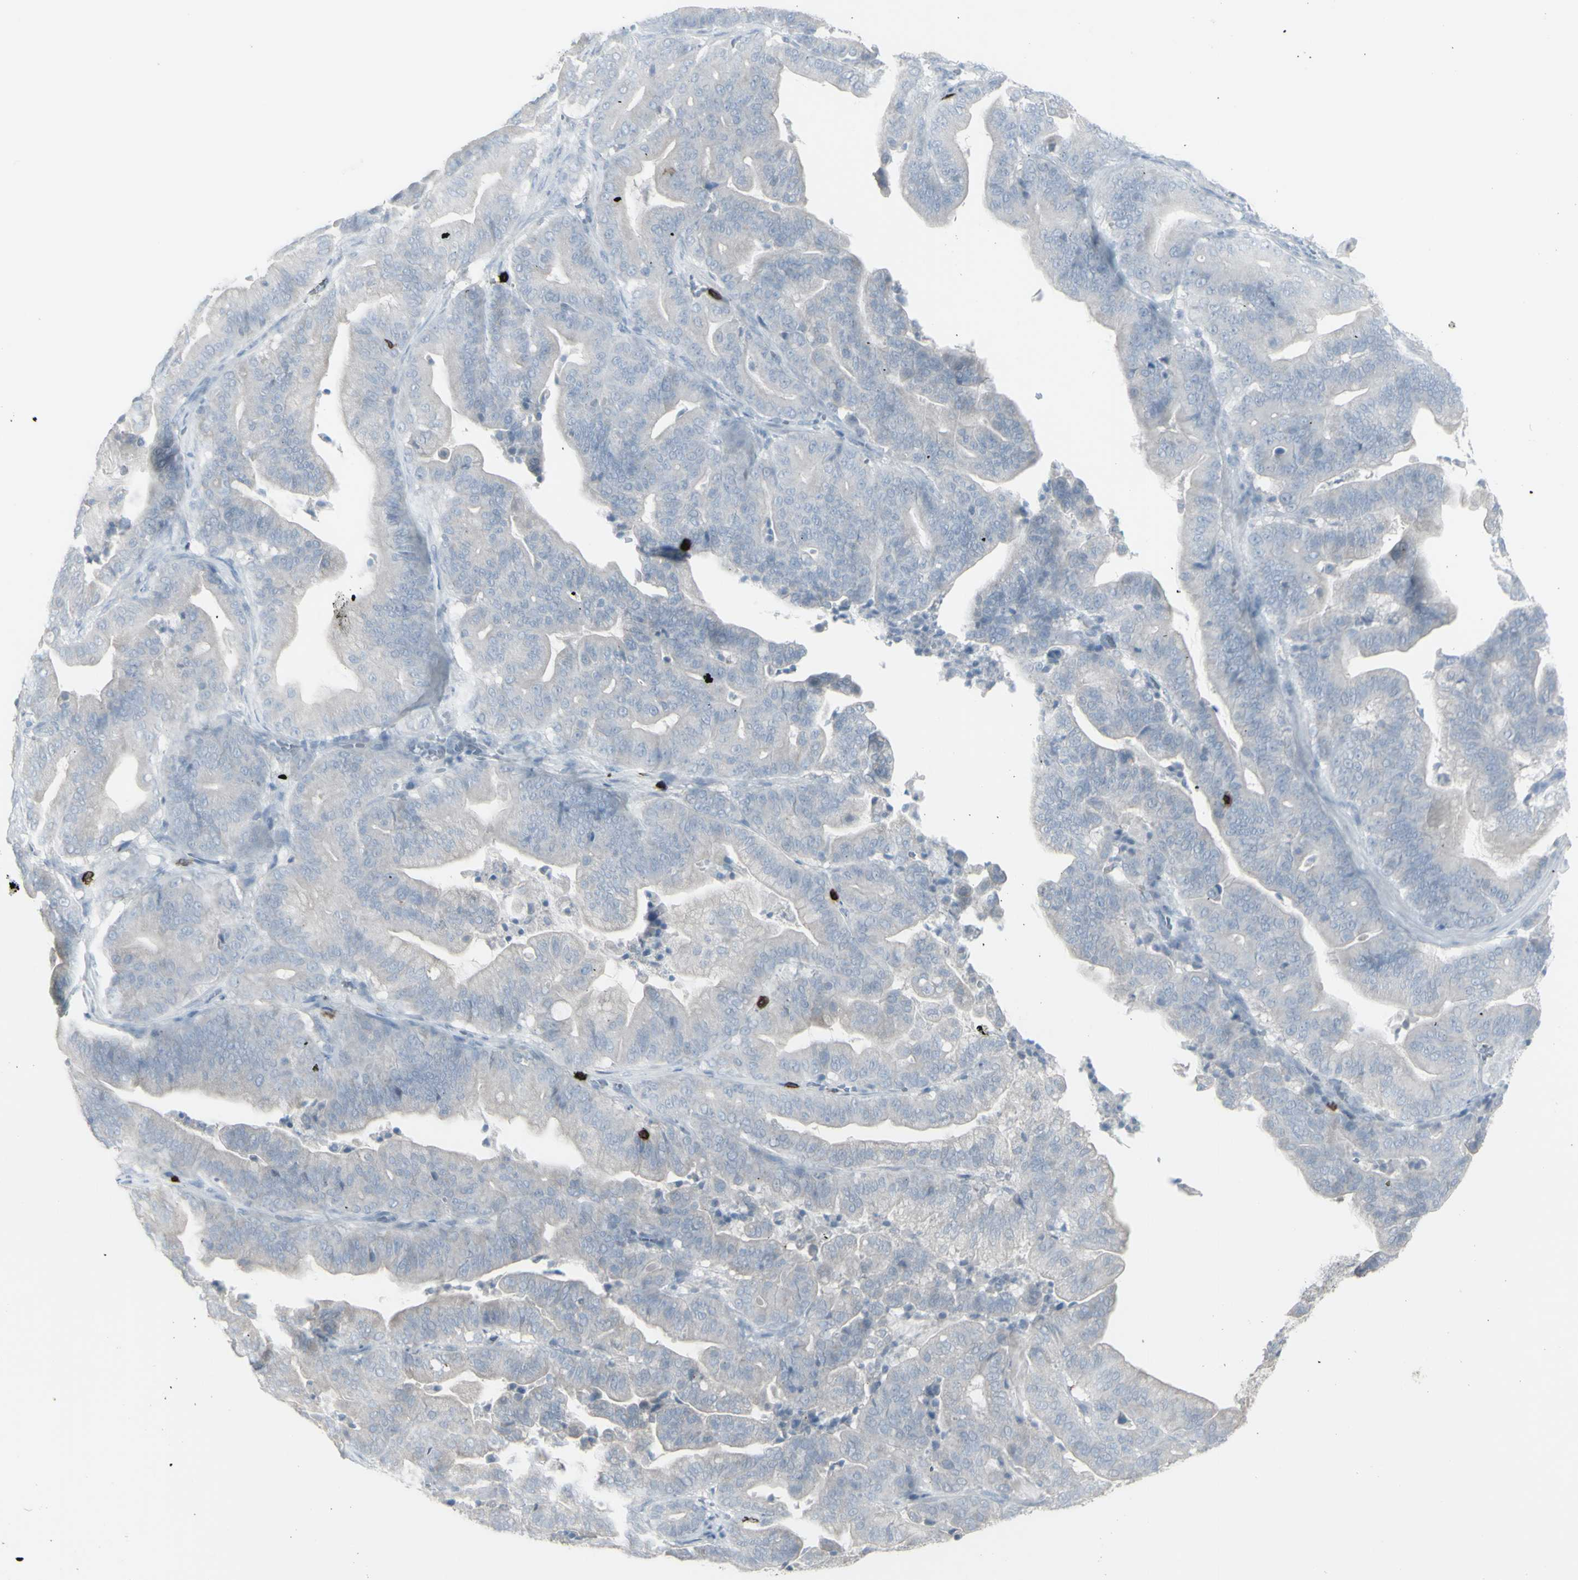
{"staining": {"intensity": "negative", "quantity": "none", "location": "none"}, "tissue": "pancreatic cancer", "cell_type": "Tumor cells", "image_type": "cancer", "snomed": [{"axis": "morphology", "description": "Adenocarcinoma, NOS"}, {"axis": "topography", "description": "Pancreas"}], "caption": "A histopathology image of adenocarcinoma (pancreatic) stained for a protein demonstrates no brown staining in tumor cells.", "gene": "CD247", "patient": {"sex": "male", "age": 63}}